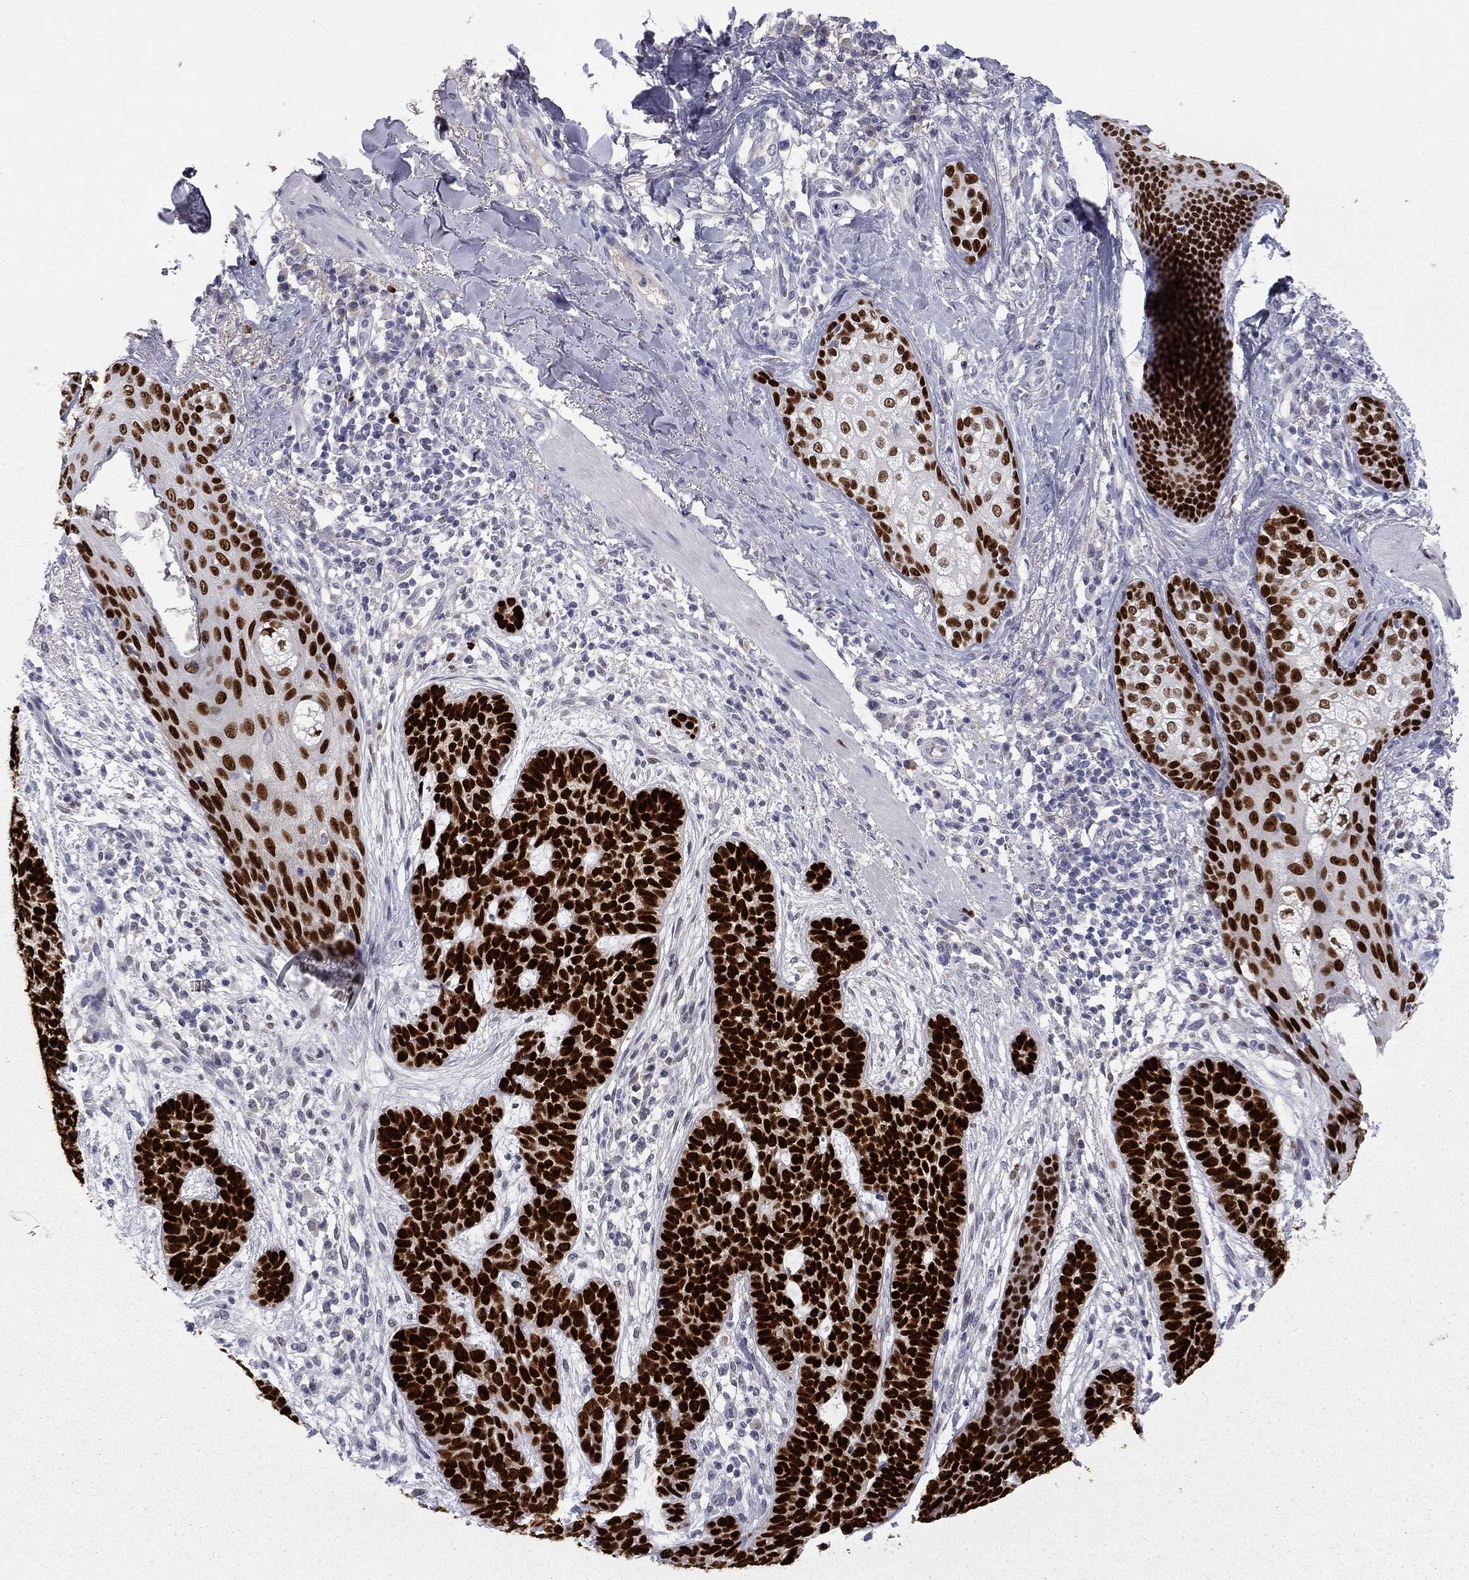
{"staining": {"intensity": "strong", "quantity": ">75%", "location": "nuclear"}, "tissue": "skin cancer", "cell_type": "Tumor cells", "image_type": "cancer", "snomed": [{"axis": "morphology", "description": "Squamous cell carcinoma, NOS"}, {"axis": "topography", "description": "Skin"}], "caption": "Skin cancer (squamous cell carcinoma) tissue shows strong nuclear expression in about >75% of tumor cells", "gene": "TFAP2B", "patient": {"sex": "male", "age": 88}}